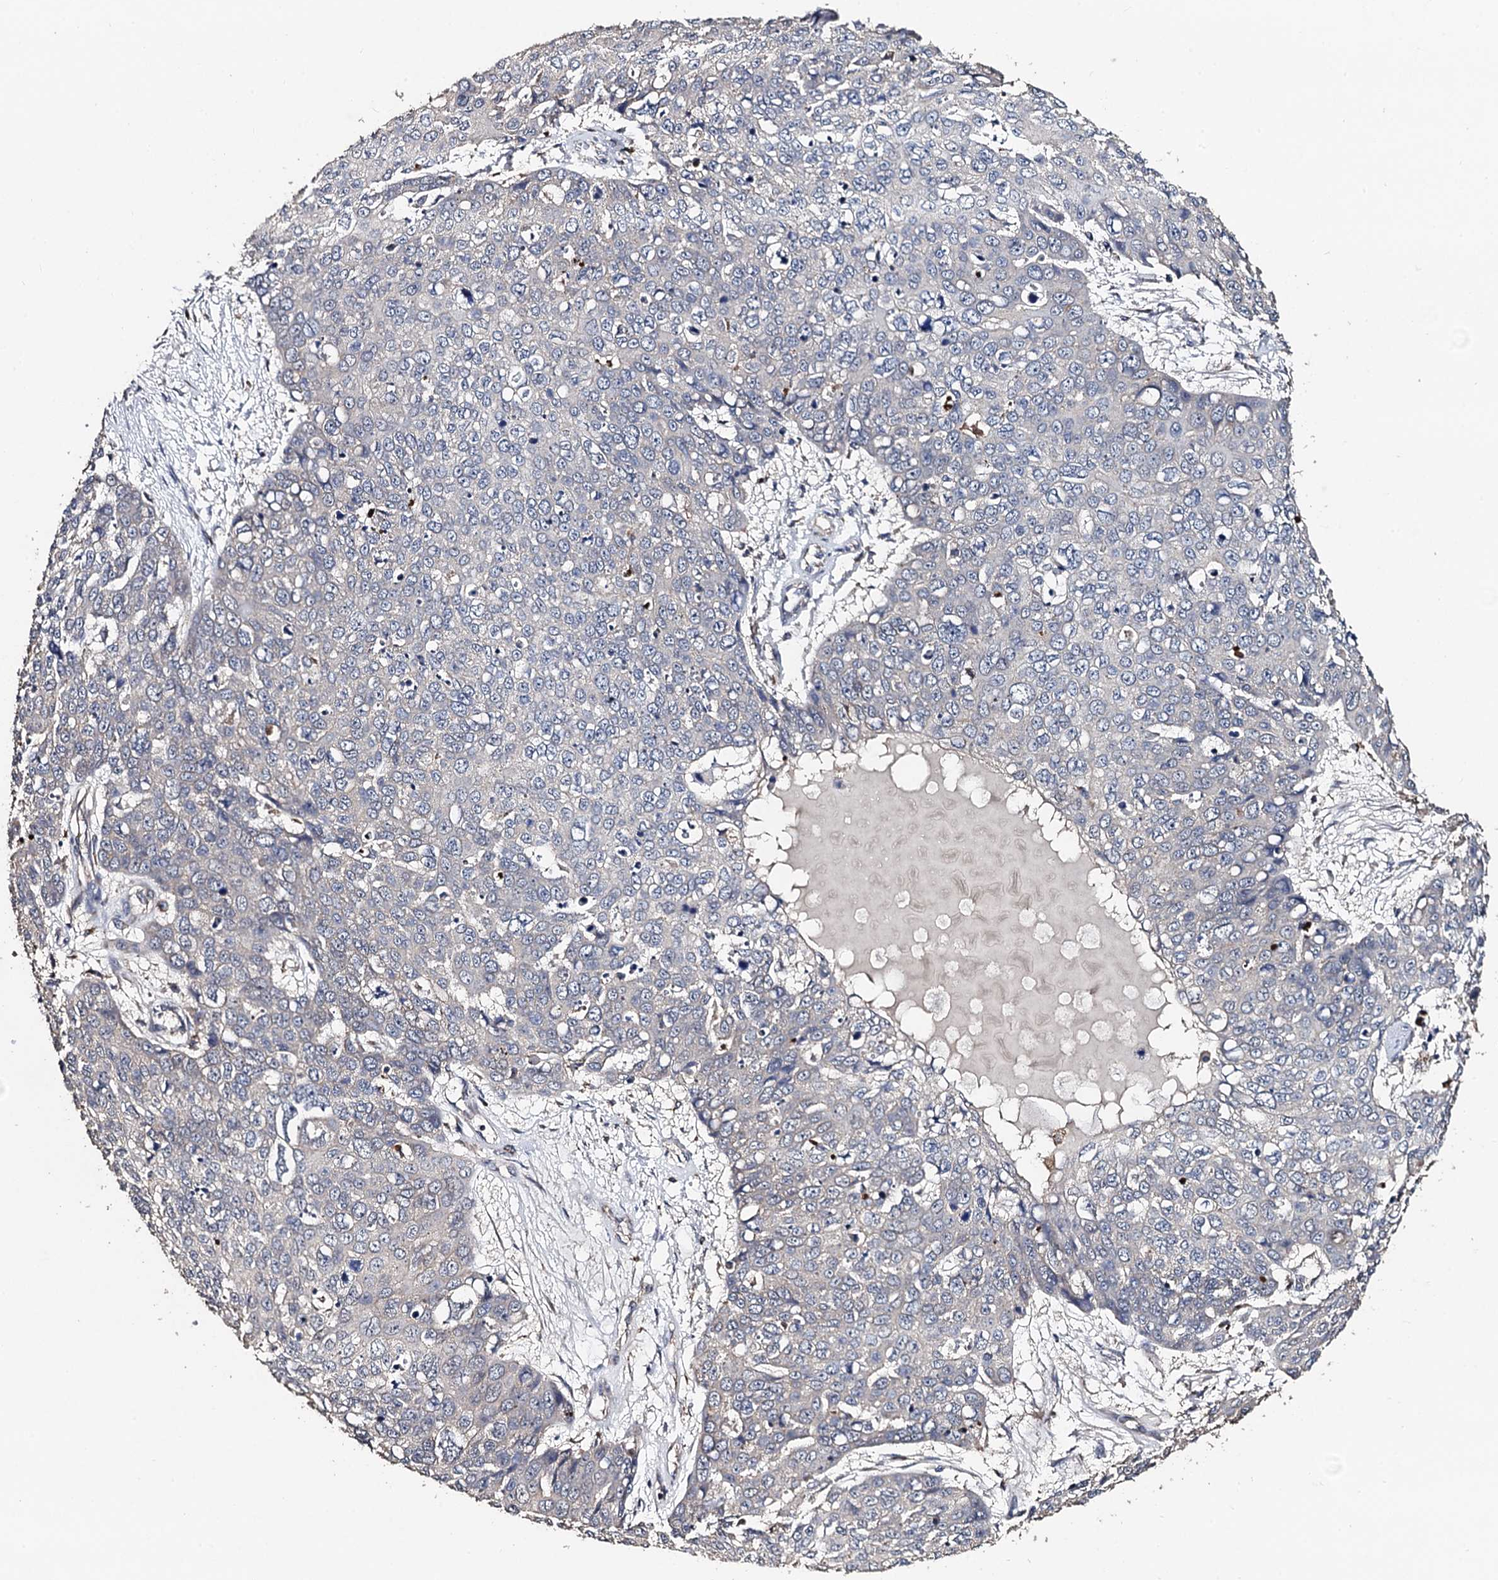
{"staining": {"intensity": "negative", "quantity": "none", "location": "none"}, "tissue": "skin cancer", "cell_type": "Tumor cells", "image_type": "cancer", "snomed": [{"axis": "morphology", "description": "Squamous cell carcinoma, NOS"}, {"axis": "topography", "description": "Skin"}], "caption": "Immunohistochemical staining of skin cancer (squamous cell carcinoma) shows no significant staining in tumor cells.", "gene": "PPTC7", "patient": {"sex": "male", "age": 71}}